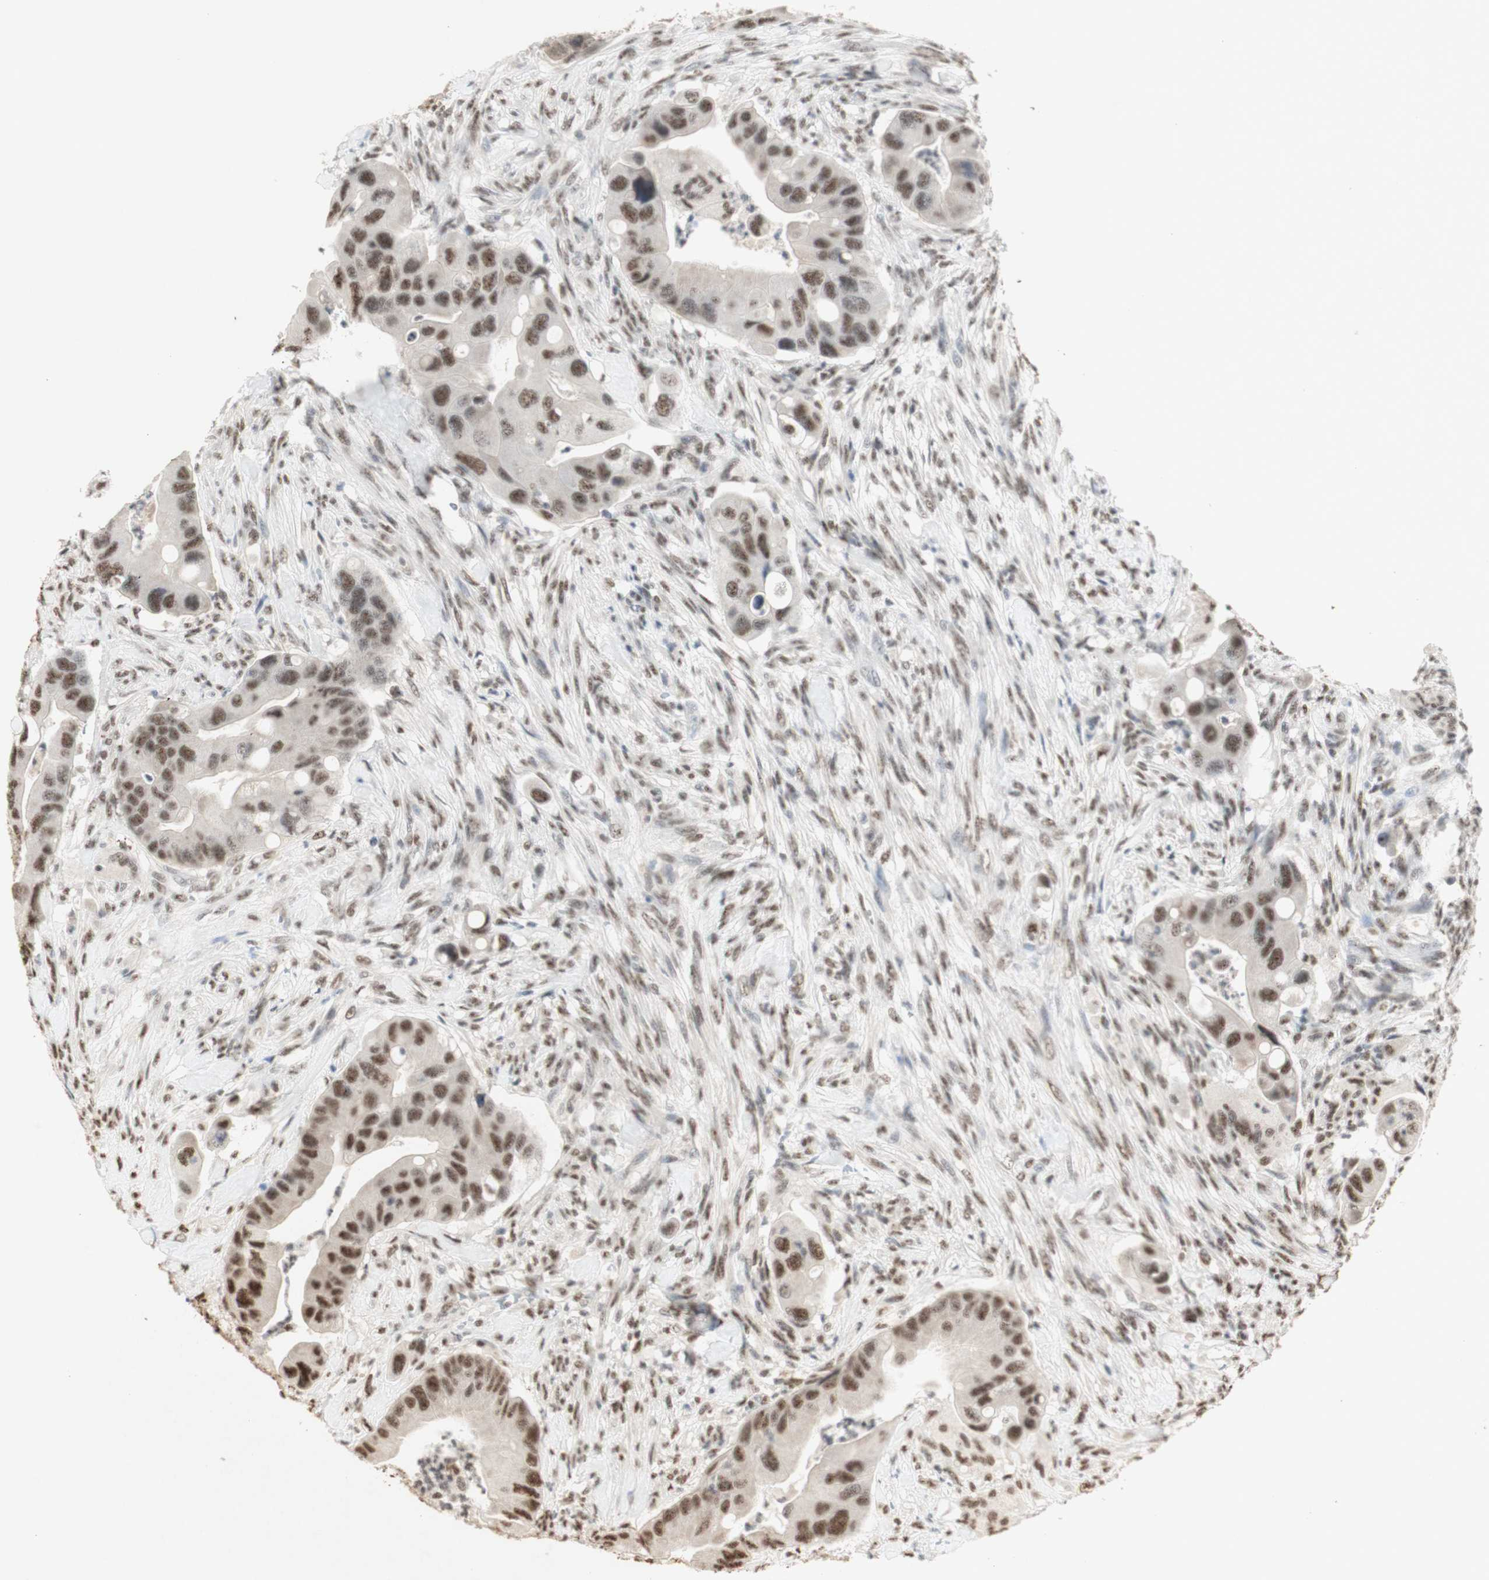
{"staining": {"intensity": "moderate", "quantity": ">75%", "location": "nuclear"}, "tissue": "colorectal cancer", "cell_type": "Tumor cells", "image_type": "cancer", "snomed": [{"axis": "morphology", "description": "Adenocarcinoma, NOS"}, {"axis": "topography", "description": "Rectum"}], "caption": "Brown immunohistochemical staining in human adenocarcinoma (colorectal) shows moderate nuclear positivity in about >75% of tumor cells. (brown staining indicates protein expression, while blue staining denotes nuclei).", "gene": "SNRPB", "patient": {"sex": "female", "age": 57}}